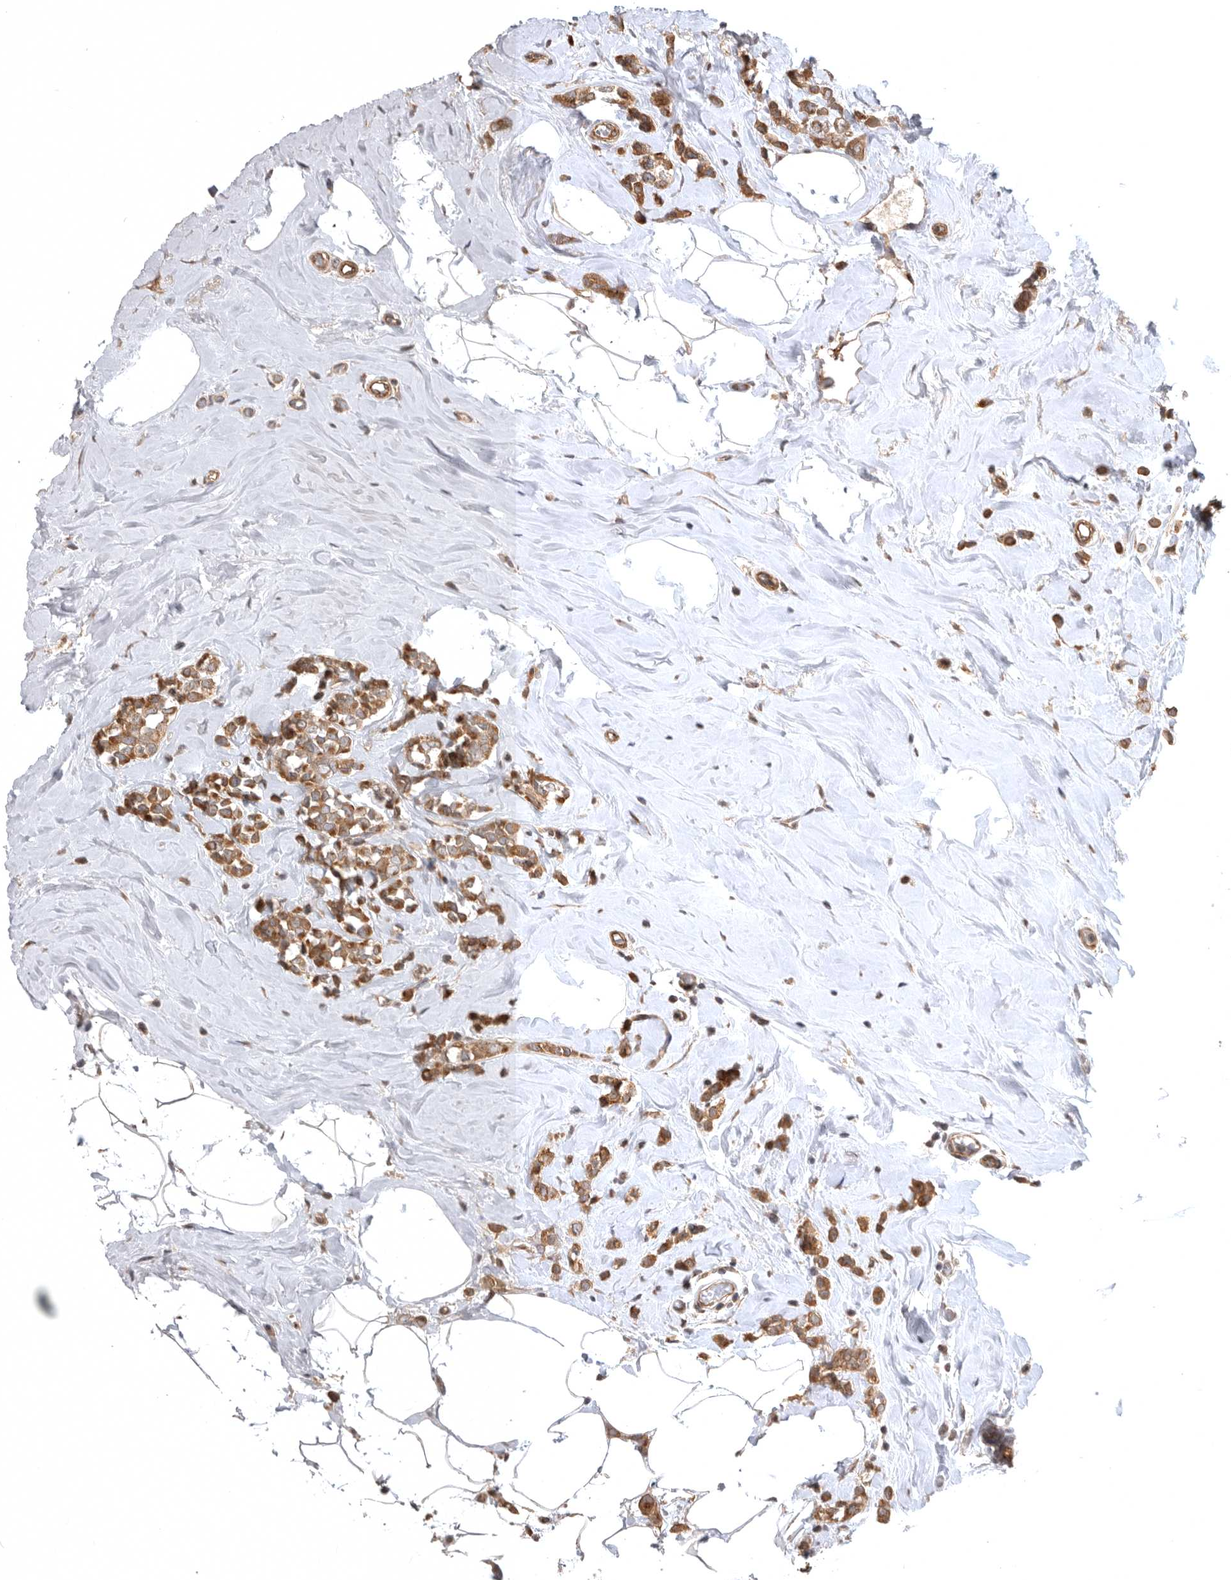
{"staining": {"intensity": "moderate", "quantity": ">75%", "location": "cytoplasmic/membranous"}, "tissue": "breast cancer", "cell_type": "Tumor cells", "image_type": "cancer", "snomed": [{"axis": "morphology", "description": "Lobular carcinoma"}, {"axis": "topography", "description": "Breast"}], "caption": "Breast cancer (lobular carcinoma) was stained to show a protein in brown. There is medium levels of moderate cytoplasmic/membranous expression in about >75% of tumor cells.", "gene": "CUEDC1", "patient": {"sex": "female", "age": 47}}